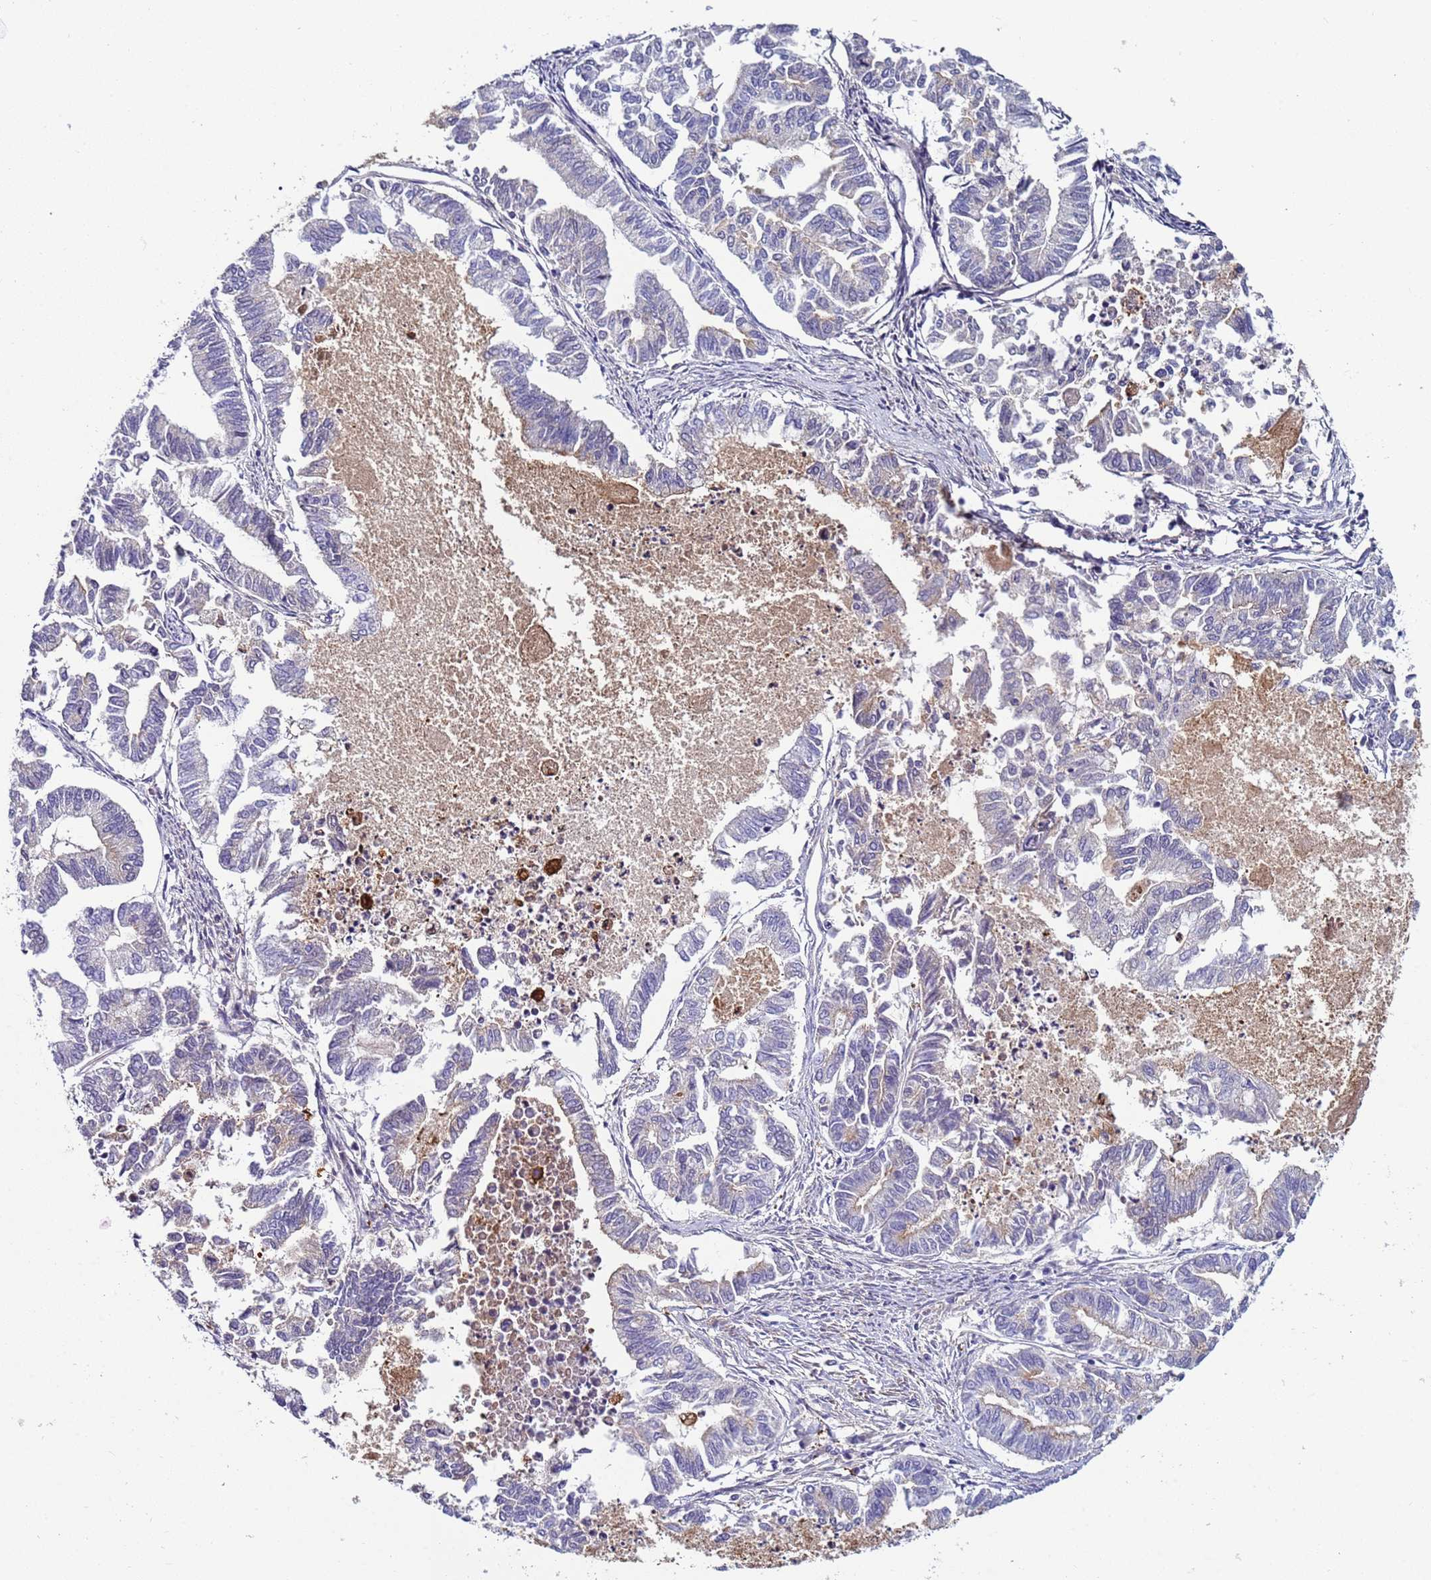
{"staining": {"intensity": "negative", "quantity": "none", "location": "none"}, "tissue": "endometrial cancer", "cell_type": "Tumor cells", "image_type": "cancer", "snomed": [{"axis": "morphology", "description": "Adenocarcinoma, NOS"}, {"axis": "topography", "description": "Endometrium"}], "caption": "Tumor cells are negative for brown protein staining in endometrial cancer.", "gene": "PAQR7", "patient": {"sex": "female", "age": 79}}